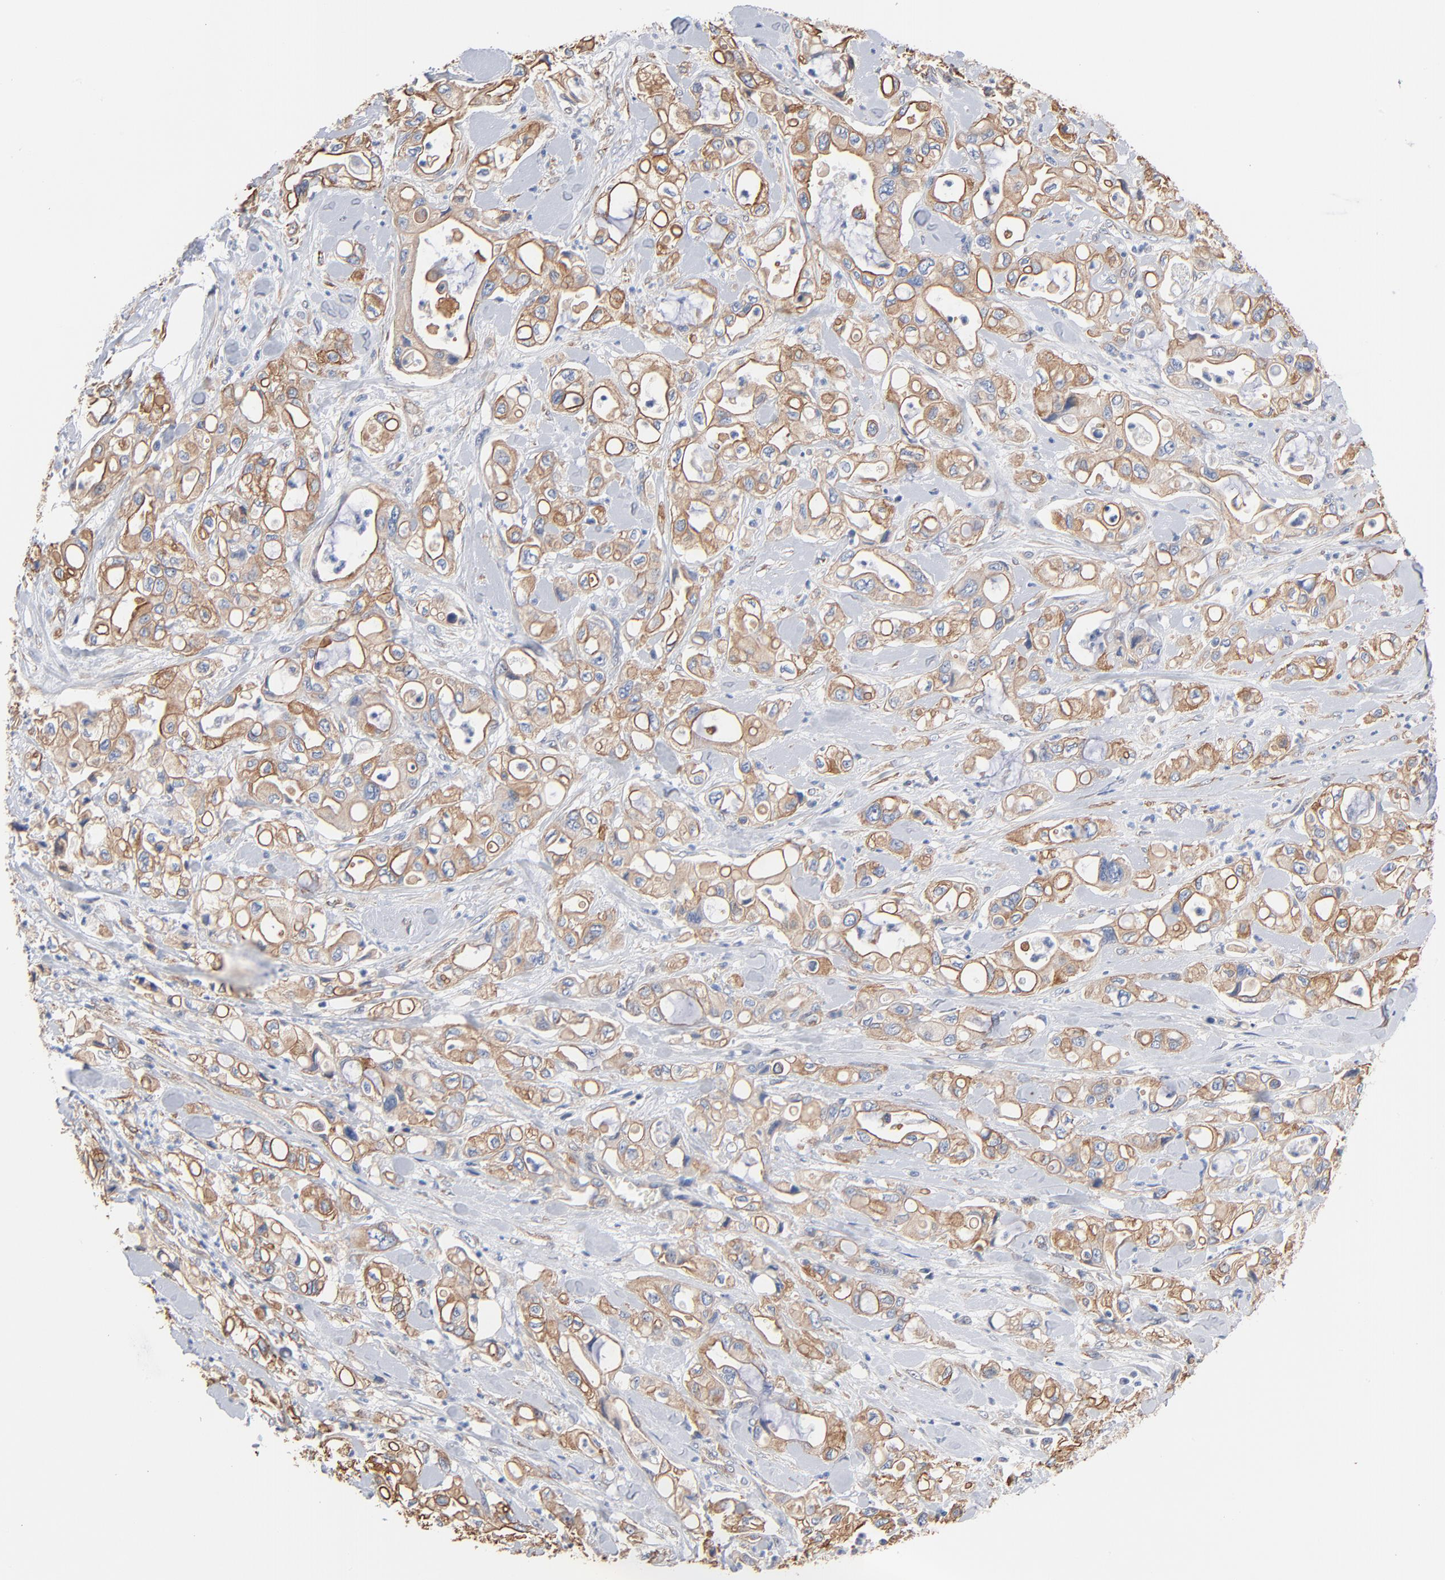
{"staining": {"intensity": "moderate", "quantity": ">75%", "location": "cytoplasmic/membranous"}, "tissue": "pancreatic cancer", "cell_type": "Tumor cells", "image_type": "cancer", "snomed": [{"axis": "morphology", "description": "Adenocarcinoma, NOS"}, {"axis": "topography", "description": "Pancreas"}], "caption": "An image showing moderate cytoplasmic/membranous expression in approximately >75% of tumor cells in pancreatic adenocarcinoma, as visualized by brown immunohistochemical staining.", "gene": "ABCD4", "patient": {"sex": "male", "age": 70}}